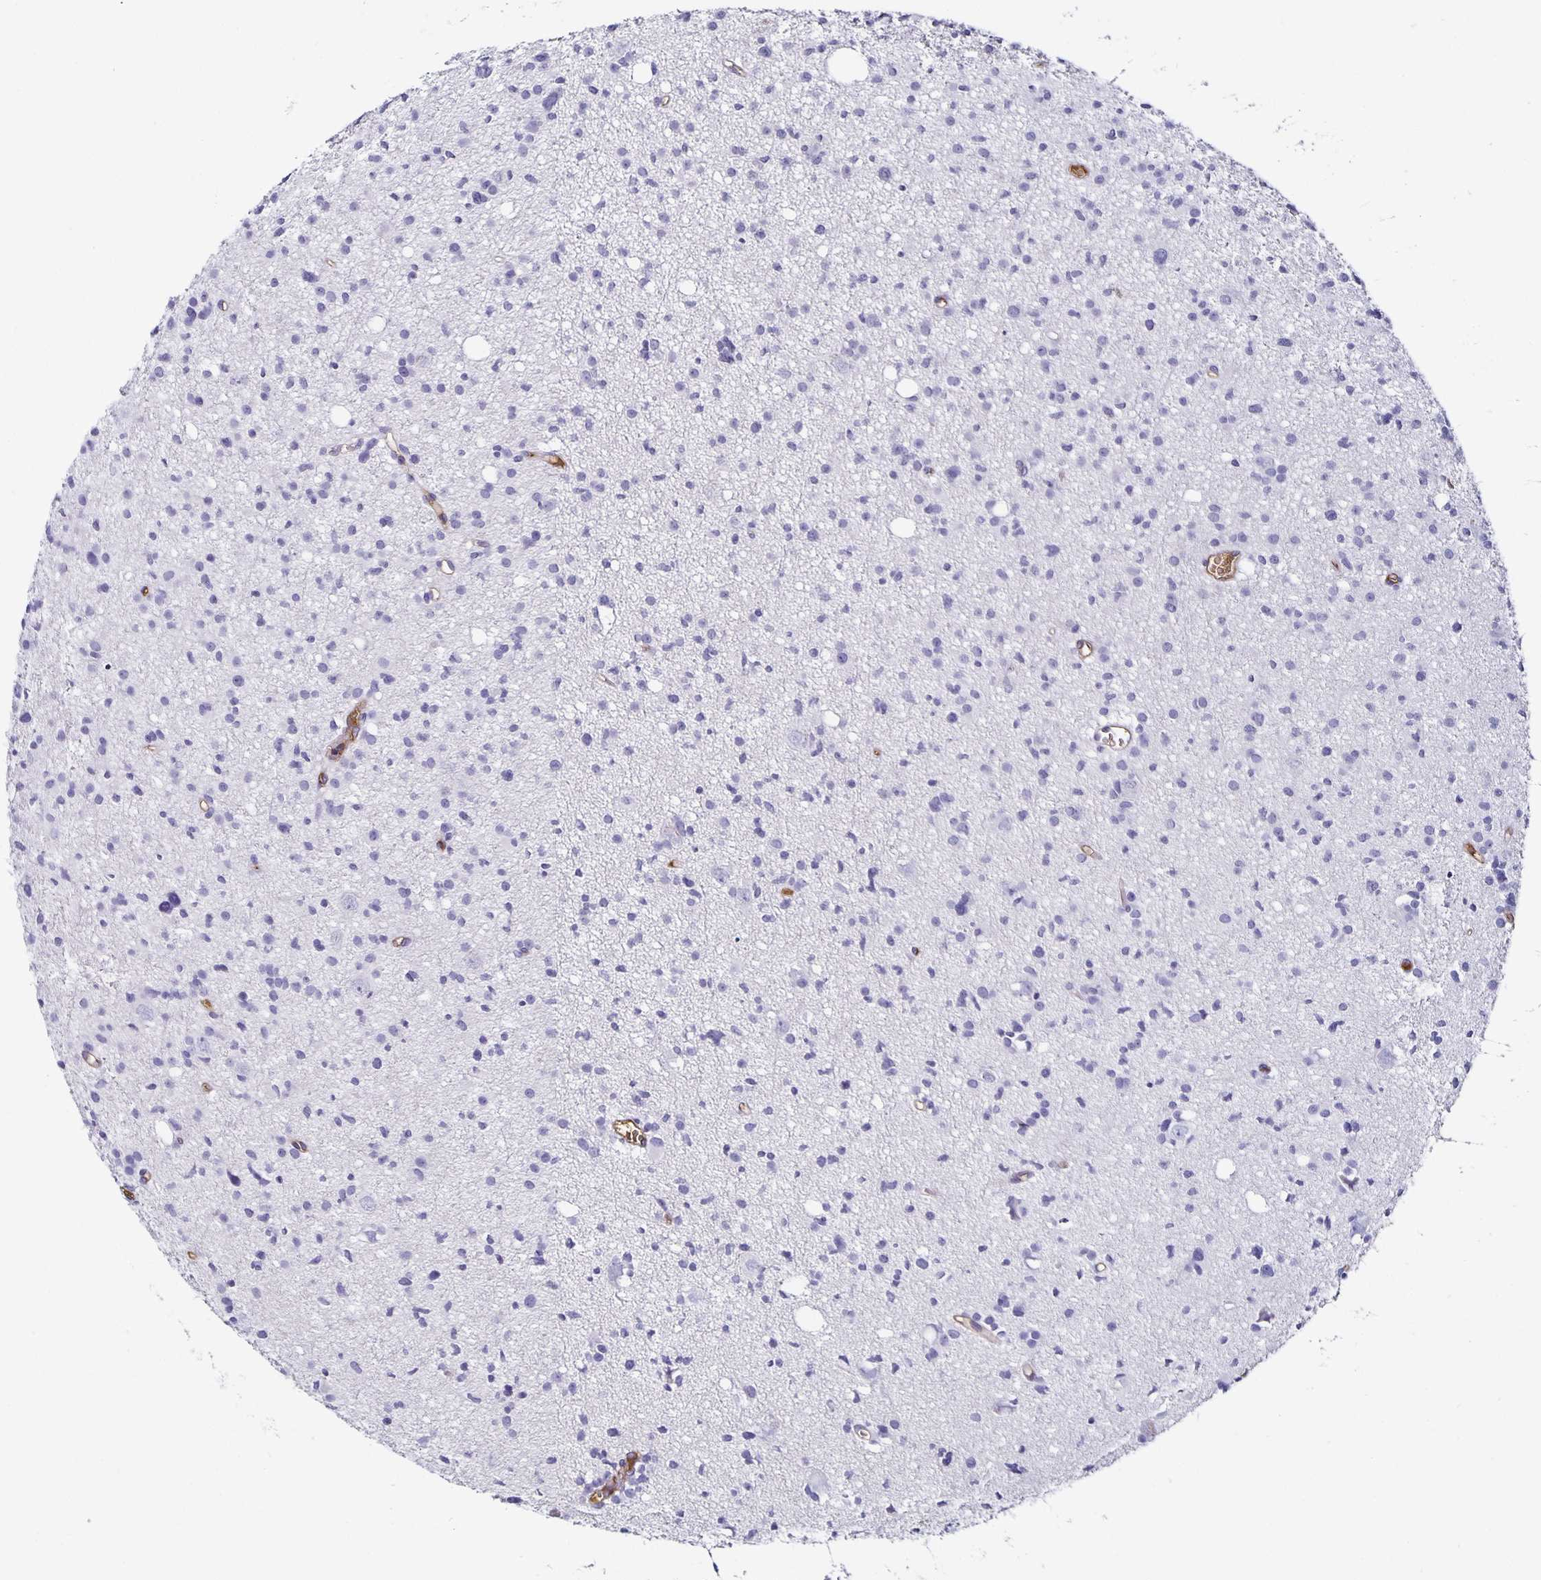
{"staining": {"intensity": "negative", "quantity": "none", "location": "none"}, "tissue": "glioma", "cell_type": "Tumor cells", "image_type": "cancer", "snomed": [{"axis": "morphology", "description": "Glioma, malignant, High grade"}, {"axis": "topography", "description": "Brain"}], "caption": "Immunohistochemistry (IHC) histopathology image of glioma stained for a protein (brown), which reveals no positivity in tumor cells. The staining is performed using DAB brown chromogen with nuclei counter-stained in using hematoxylin.", "gene": "TTR", "patient": {"sex": "male", "age": 23}}